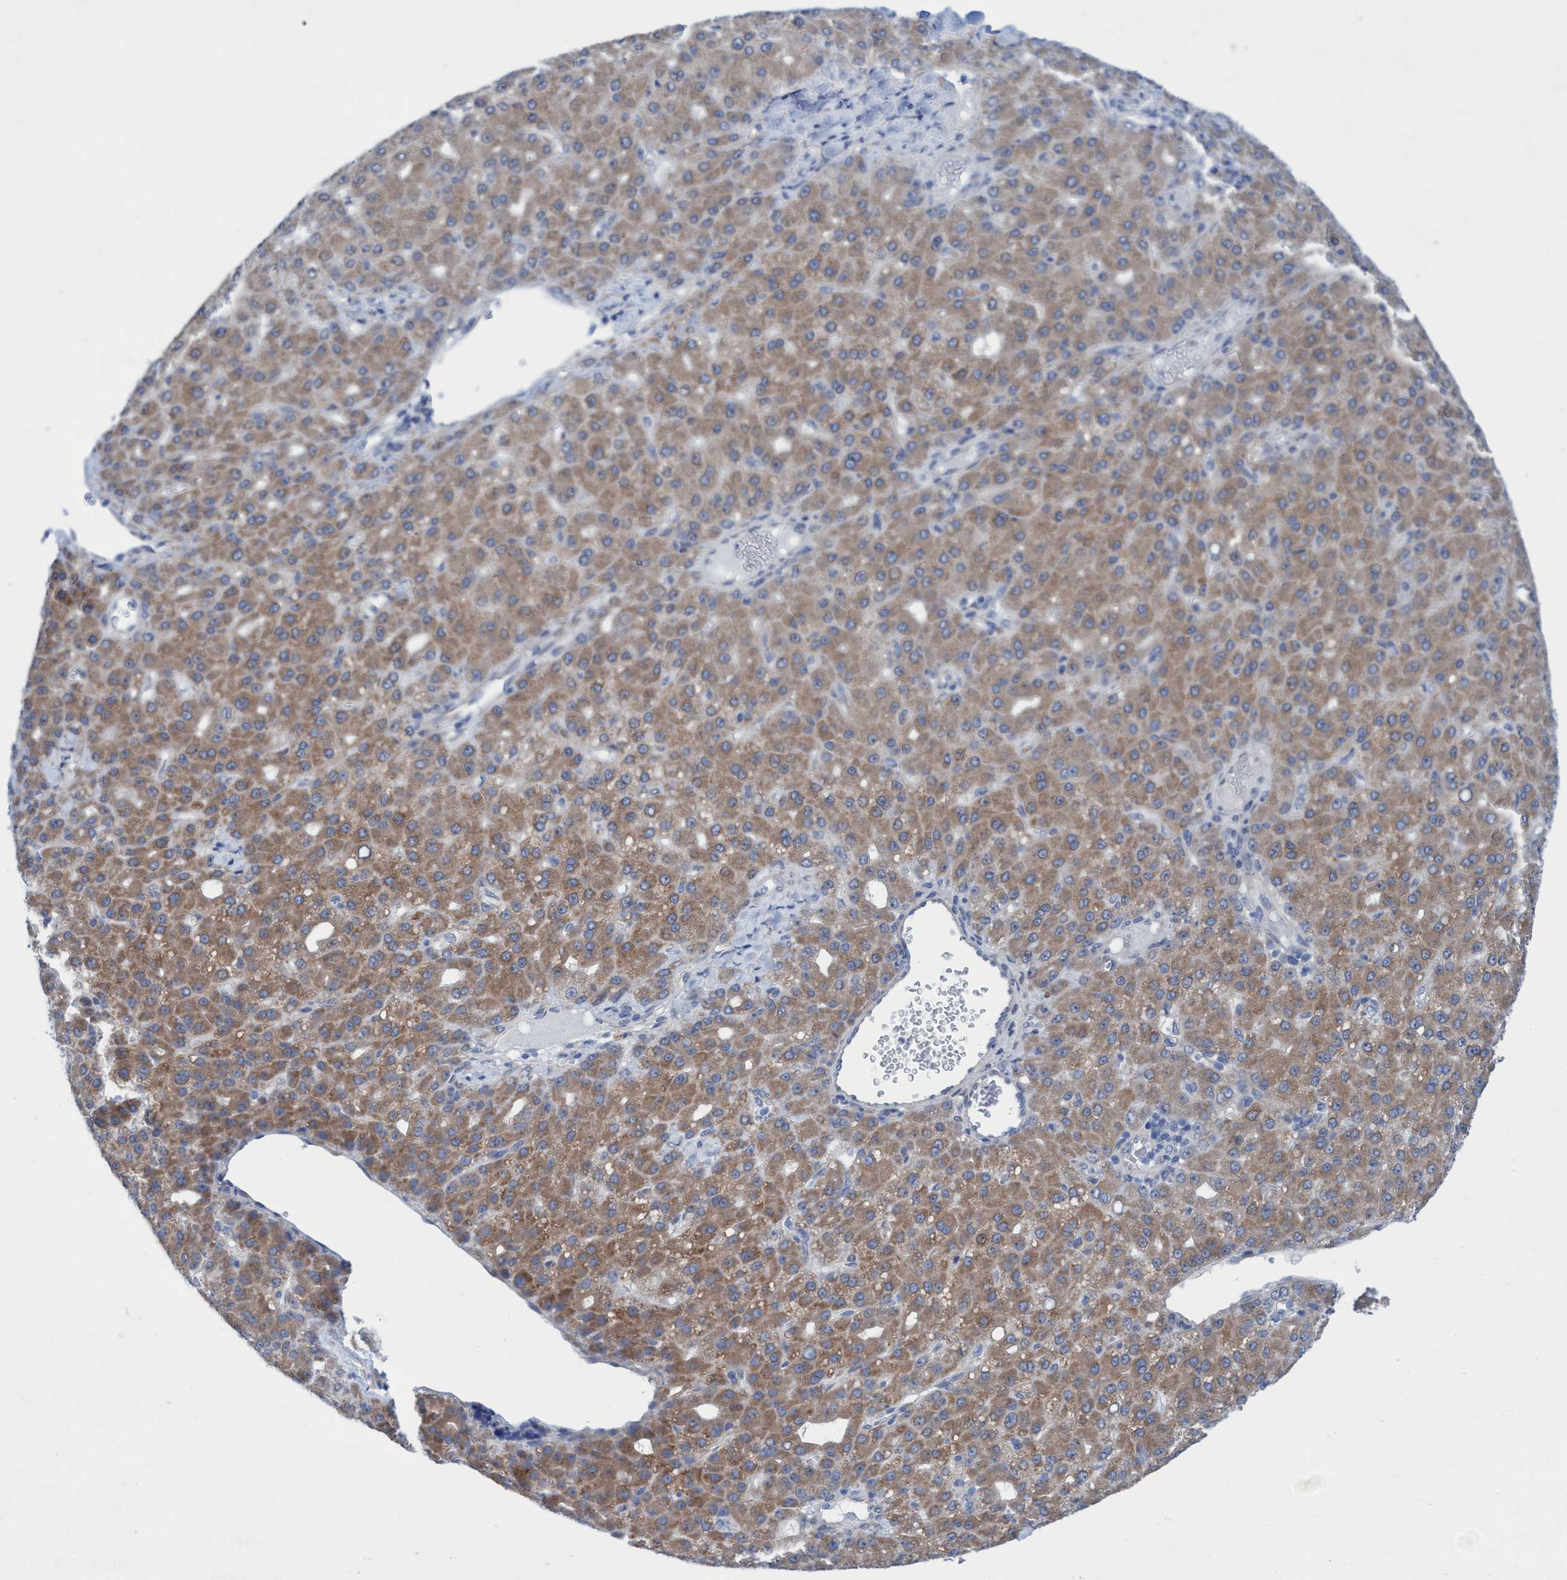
{"staining": {"intensity": "moderate", "quantity": ">75%", "location": "cytoplasmic/membranous"}, "tissue": "liver cancer", "cell_type": "Tumor cells", "image_type": "cancer", "snomed": [{"axis": "morphology", "description": "Carcinoma, Hepatocellular, NOS"}, {"axis": "topography", "description": "Liver"}], "caption": "A histopathology image of hepatocellular carcinoma (liver) stained for a protein displays moderate cytoplasmic/membranous brown staining in tumor cells. (IHC, brightfield microscopy, high magnification).", "gene": "RSAD1", "patient": {"sex": "male", "age": 67}}